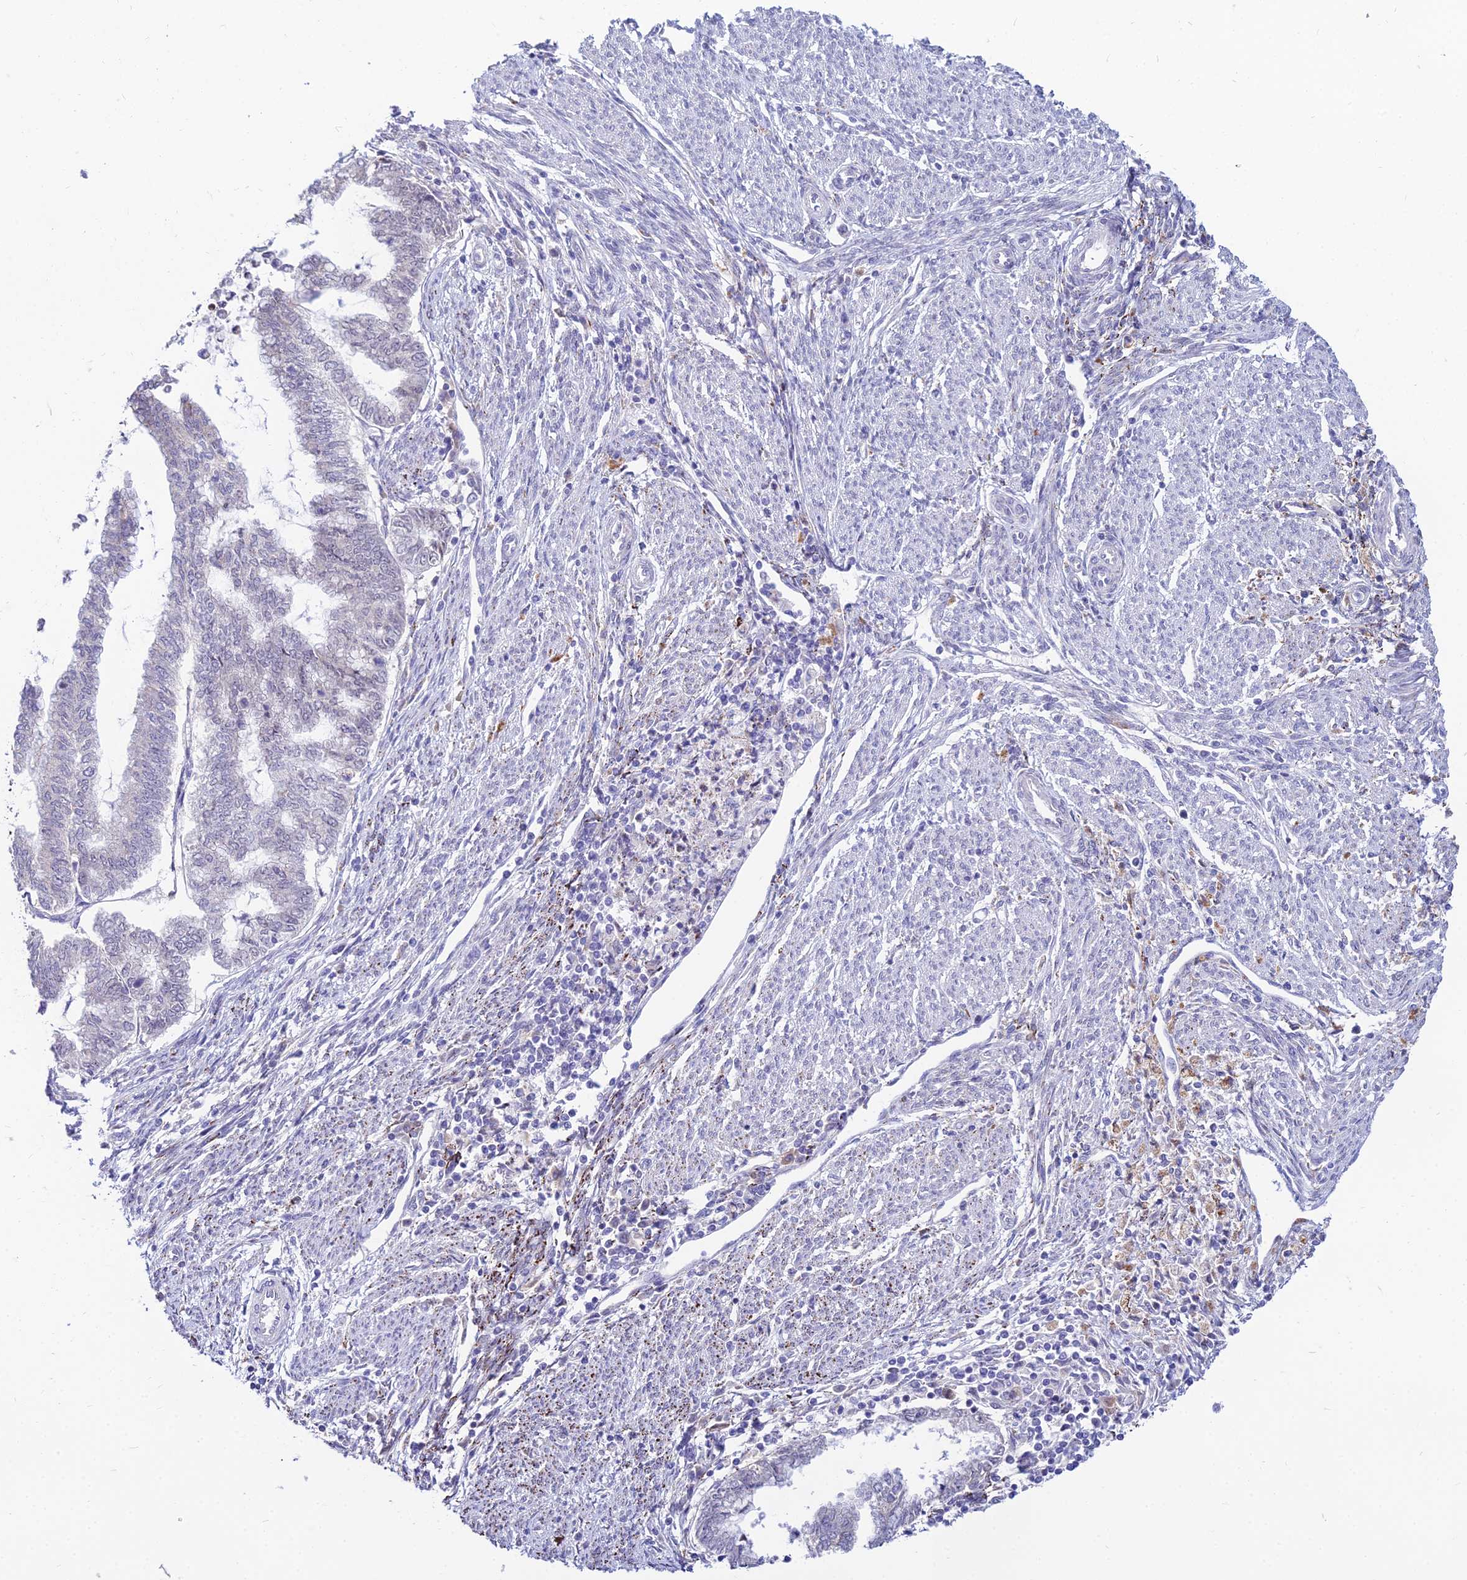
{"staining": {"intensity": "negative", "quantity": "none", "location": "none"}, "tissue": "endometrial cancer", "cell_type": "Tumor cells", "image_type": "cancer", "snomed": [{"axis": "morphology", "description": "Adenocarcinoma, NOS"}, {"axis": "topography", "description": "Endometrium"}], "caption": "Endometrial cancer (adenocarcinoma) was stained to show a protein in brown. There is no significant expression in tumor cells. (DAB IHC visualized using brightfield microscopy, high magnification).", "gene": "C6orf163", "patient": {"sex": "female", "age": 79}}